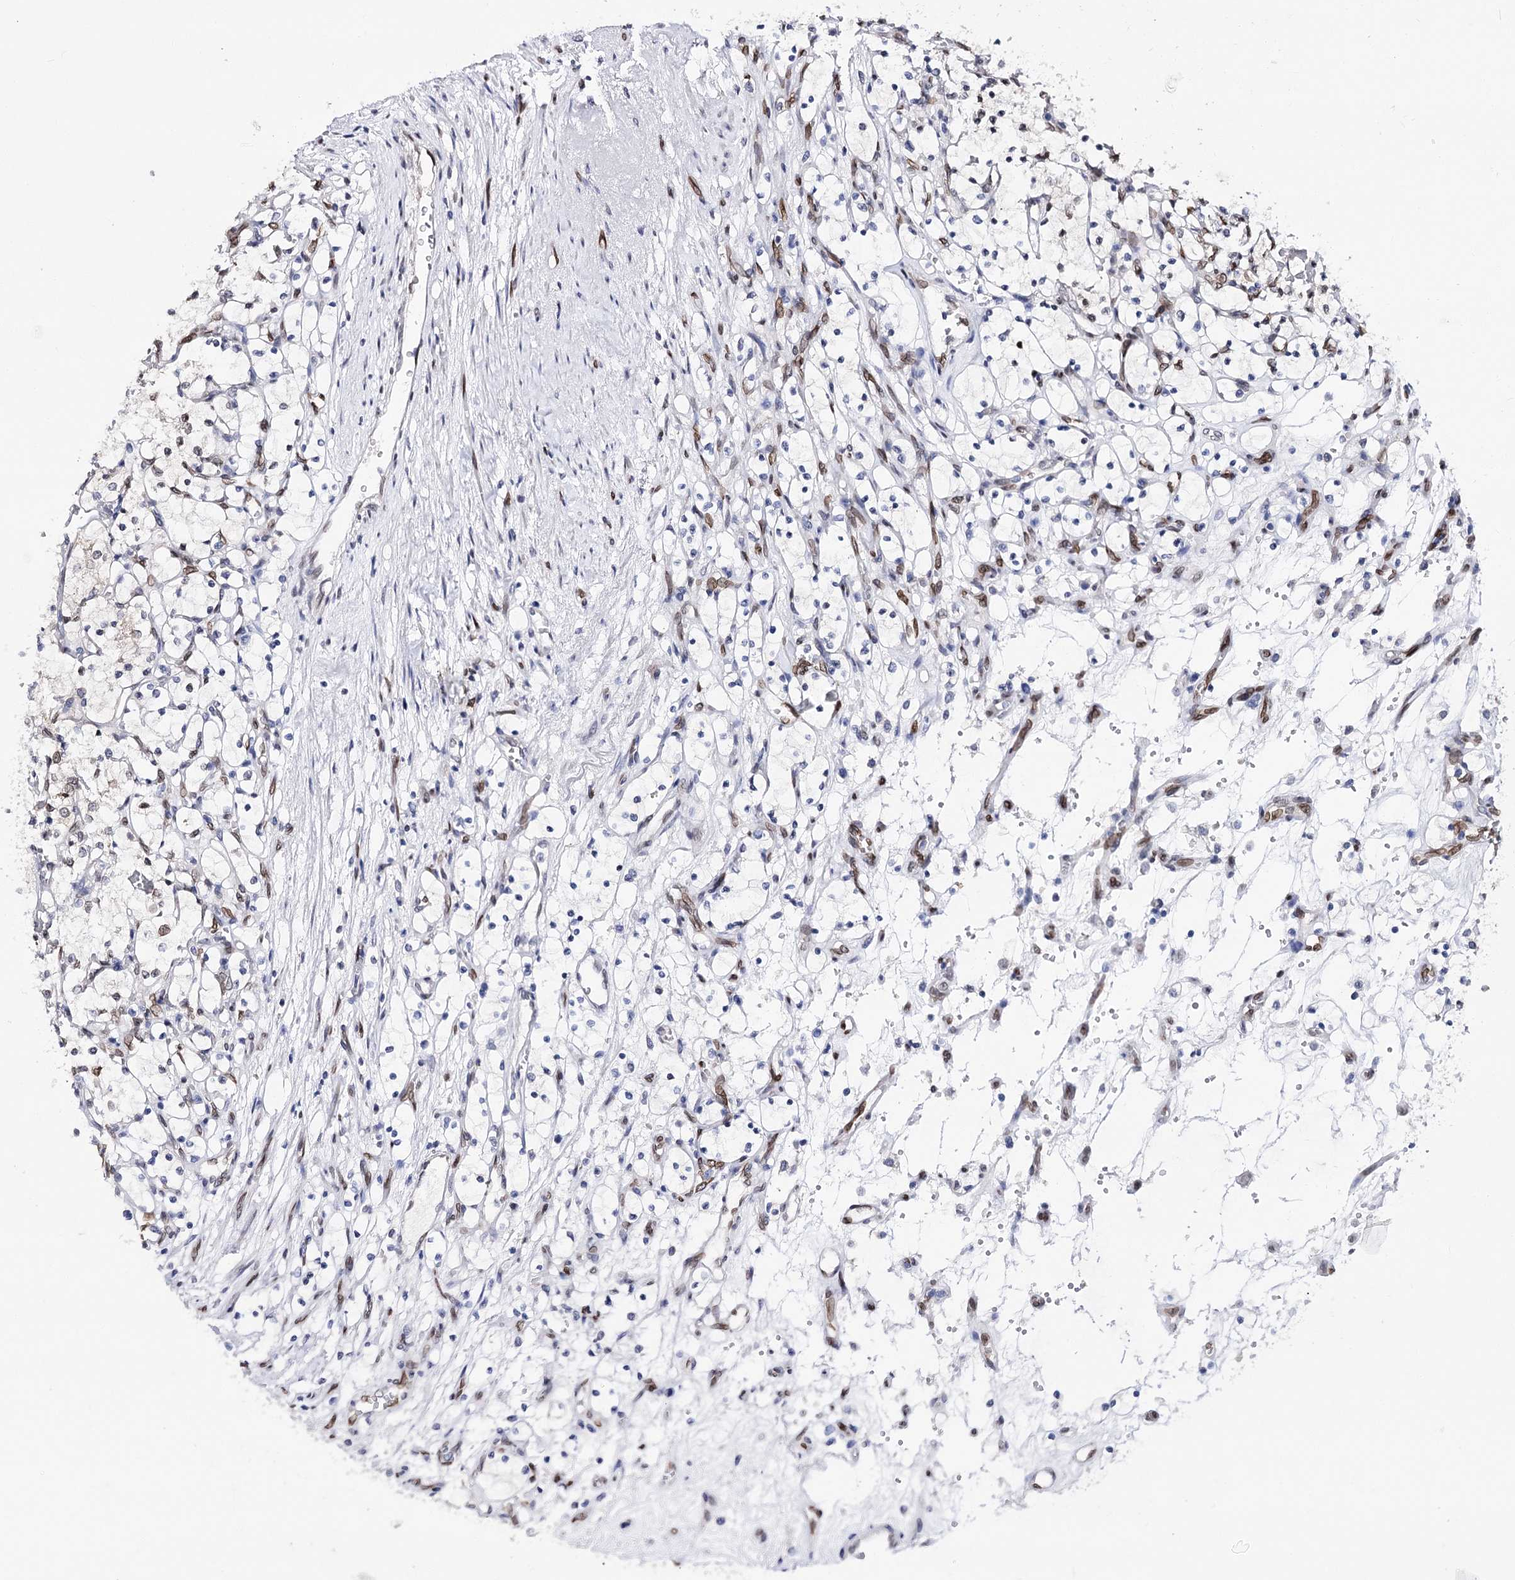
{"staining": {"intensity": "negative", "quantity": "none", "location": "none"}, "tissue": "renal cancer", "cell_type": "Tumor cells", "image_type": "cancer", "snomed": [{"axis": "morphology", "description": "Adenocarcinoma, NOS"}, {"axis": "topography", "description": "Kidney"}], "caption": "This is a image of immunohistochemistry (IHC) staining of renal cancer (adenocarcinoma), which shows no positivity in tumor cells. The staining was performed using DAB to visualize the protein expression in brown, while the nuclei were stained in blue with hematoxylin (Magnification: 20x).", "gene": "TMEM201", "patient": {"sex": "female", "age": 69}}